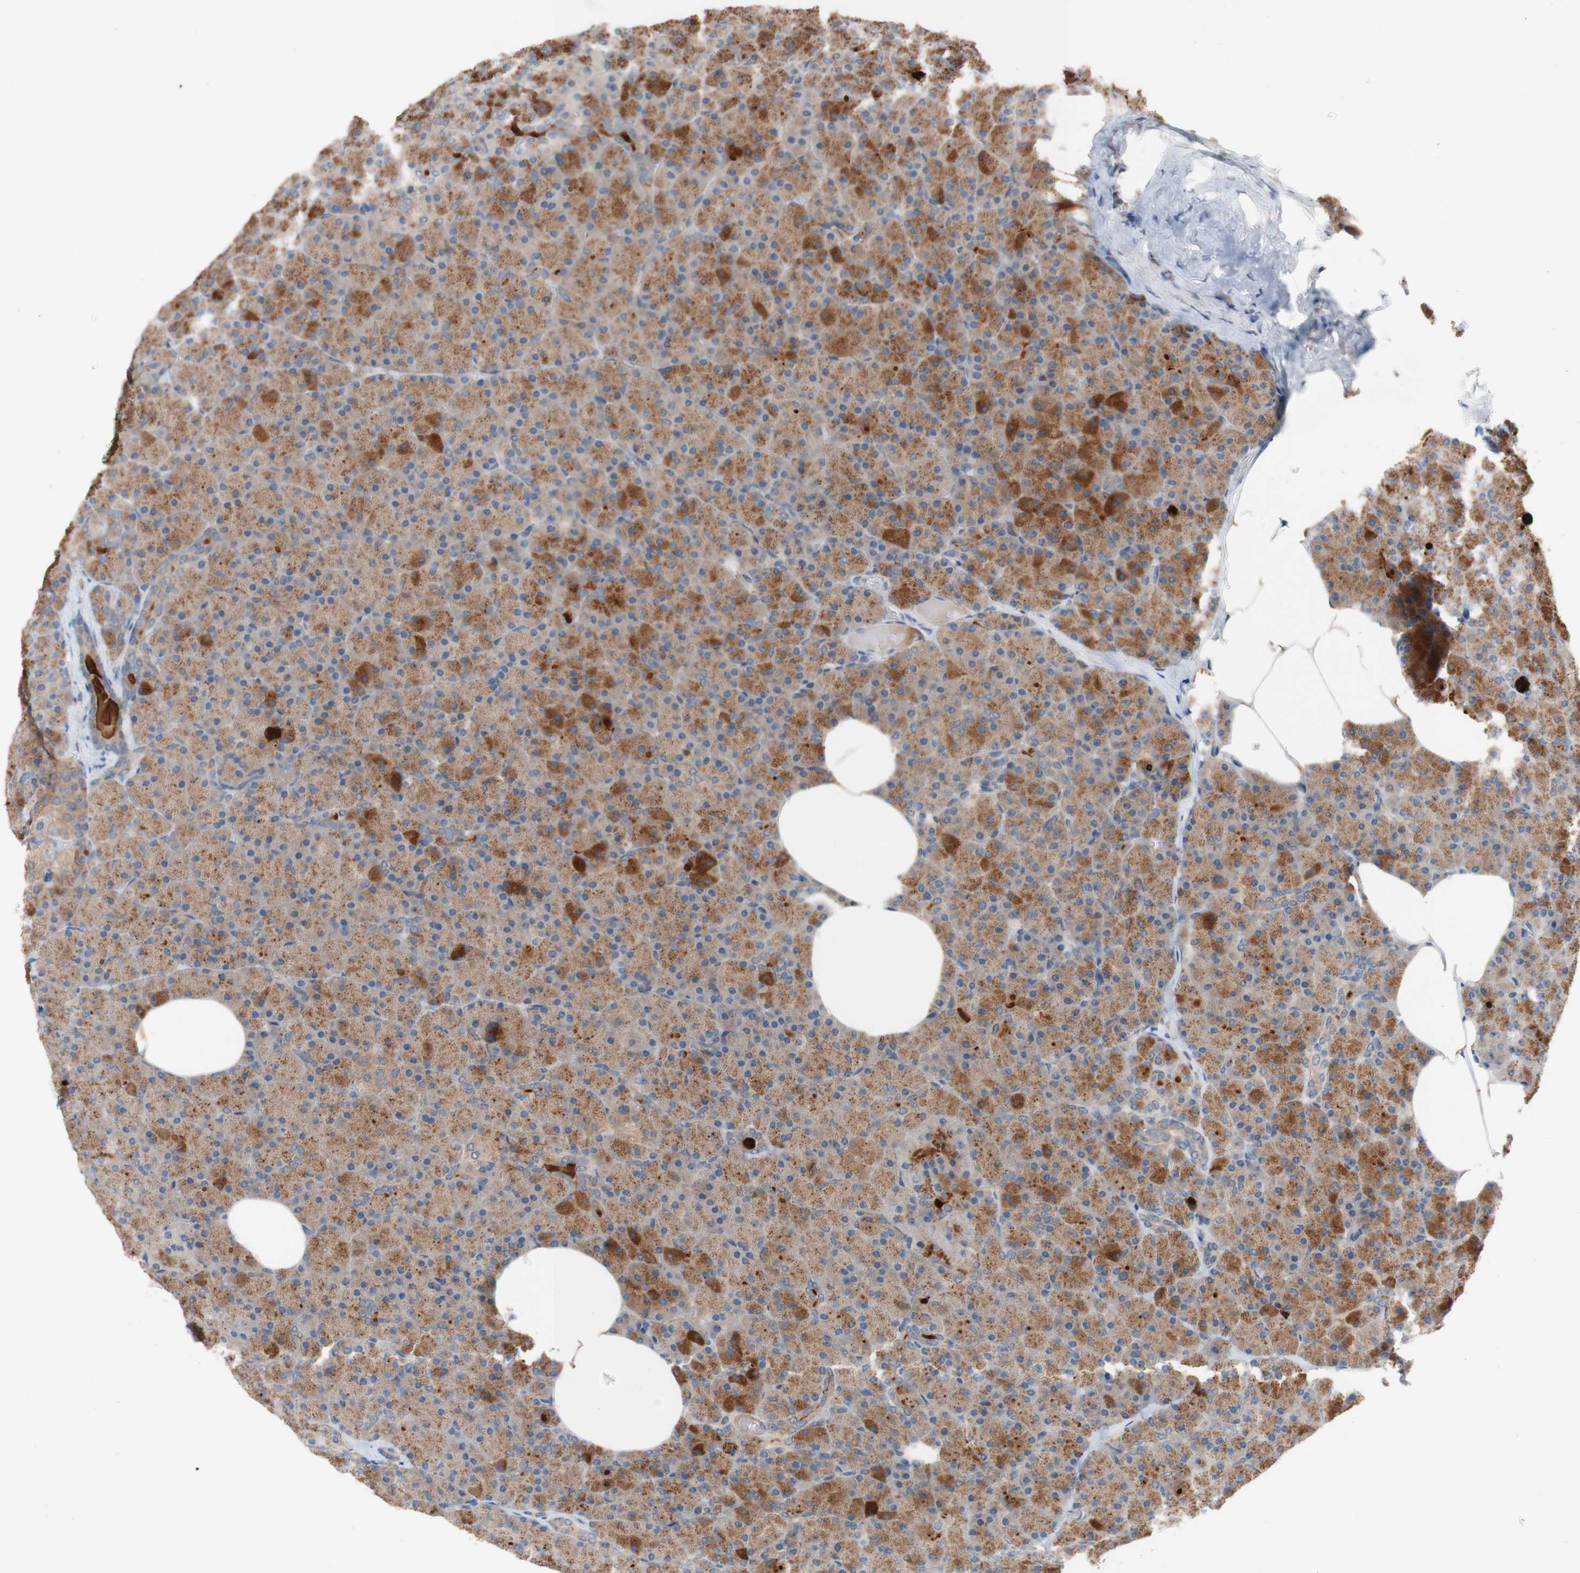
{"staining": {"intensity": "strong", "quantity": ">75%", "location": "cytoplasmic/membranous"}, "tissue": "pancreas", "cell_type": "Exocrine glandular cells", "image_type": "normal", "snomed": [{"axis": "morphology", "description": "Normal tissue, NOS"}, {"axis": "topography", "description": "Pancreas"}], "caption": "An immunohistochemistry (IHC) histopathology image of normal tissue is shown. Protein staining in brown shows strong cytoplasmic/membranous positivity in pancreas within exocrine glandular cells. Immunohistochemistry stains the protein in brown and the nuclei are stained blue.", "gene": "PEX2", "patient": {"sex": "female", "age": 35}}